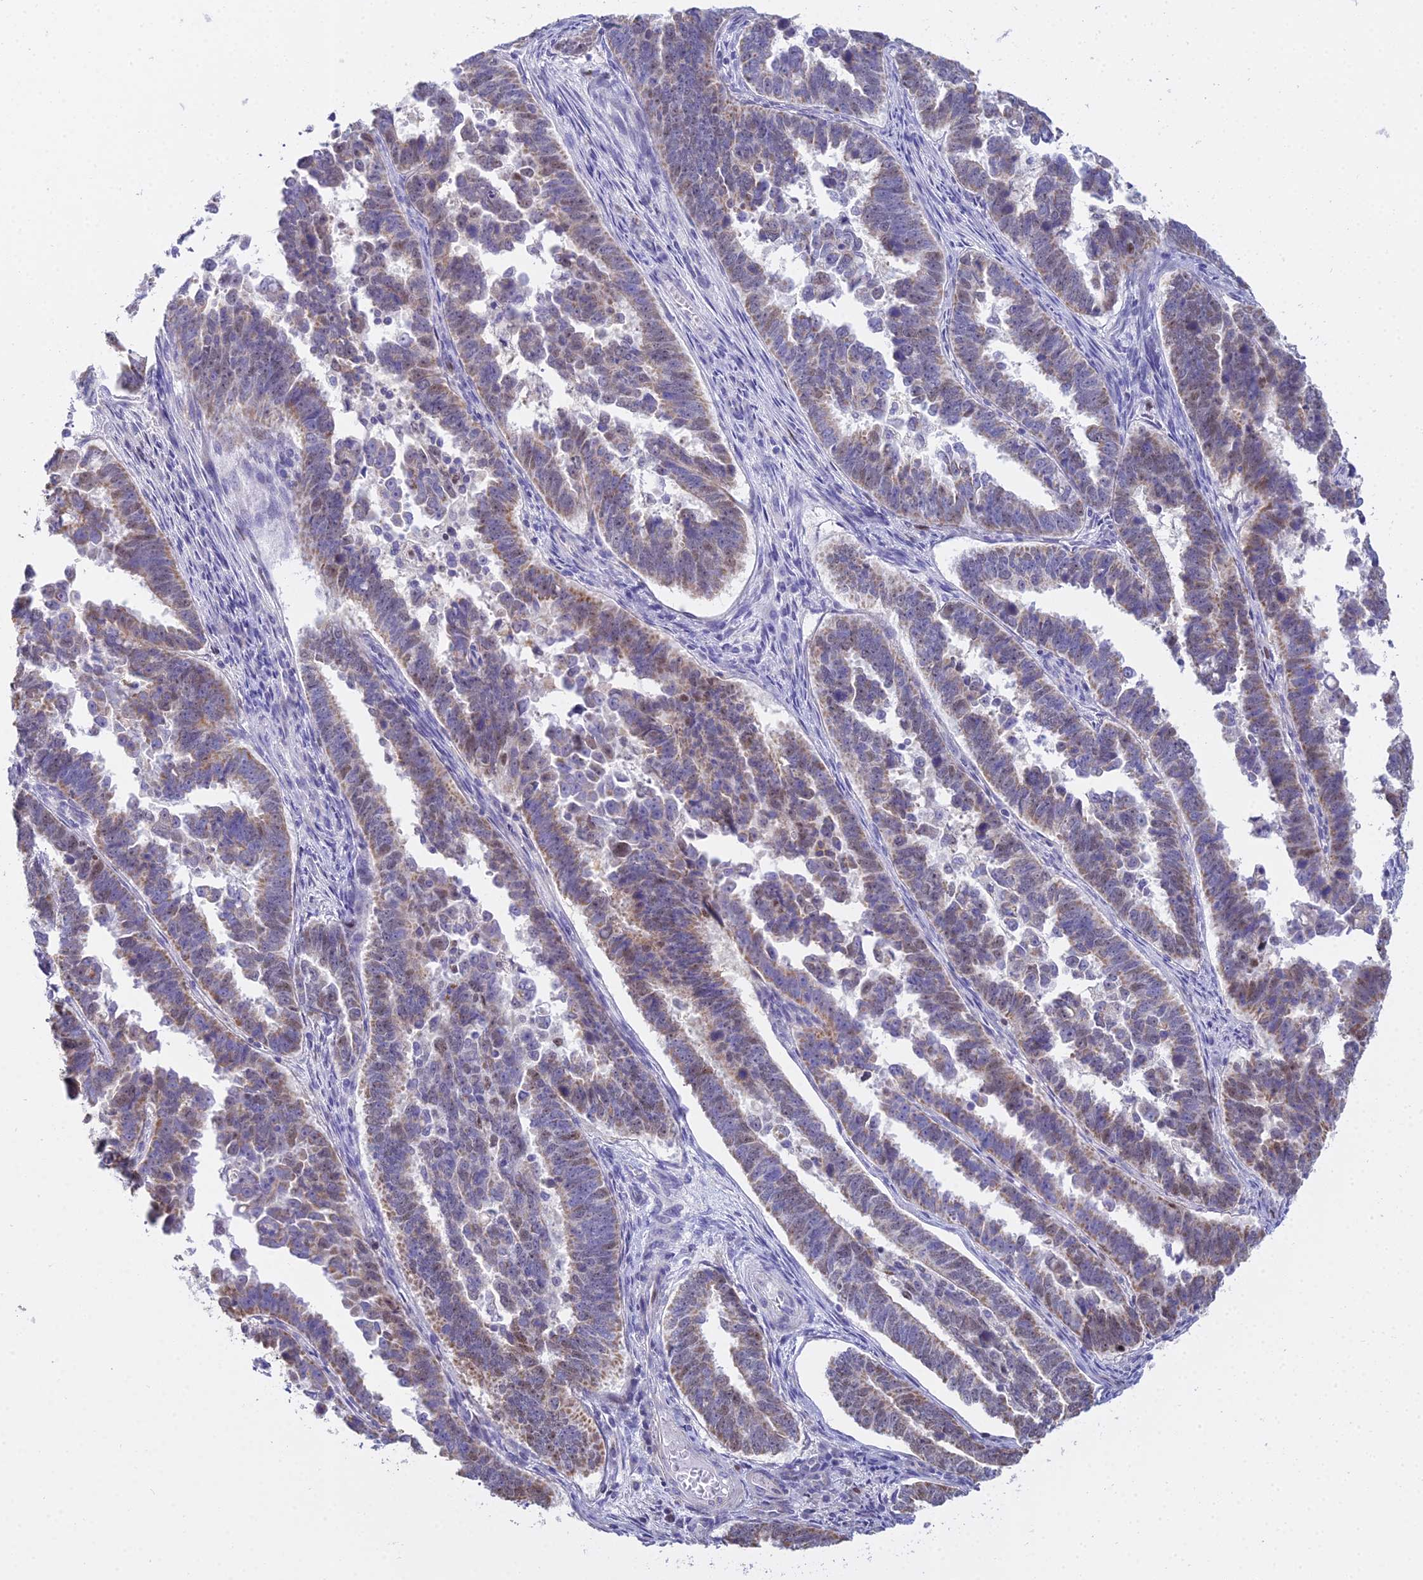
{"staining": {"intensity": "weak", "quantity": "25%-75%", "location": "cytoplasmic/membranous,nuclear"}, "tissue": "endometrial cancer", "cell_type": "Tumor cells", "image_type": "cancer", "snomed": [{"axis": "morphology", "description": "Adenocarcinoma, NOS"}, {"axis": "topography", "description": "Endometrium"}], "caption": "A brown stain shows weak cytoplasmic/membranous and nuclear staining of a protein in endometrial cancer tumor cells. The staining was performed using DAB to visualize the protein expression in brown, while the nuclei were stained in blue with hematoxylin (Magnification: 20x).", "gene": "MCM2", "patient": {"sex": "female", "age": 75}}